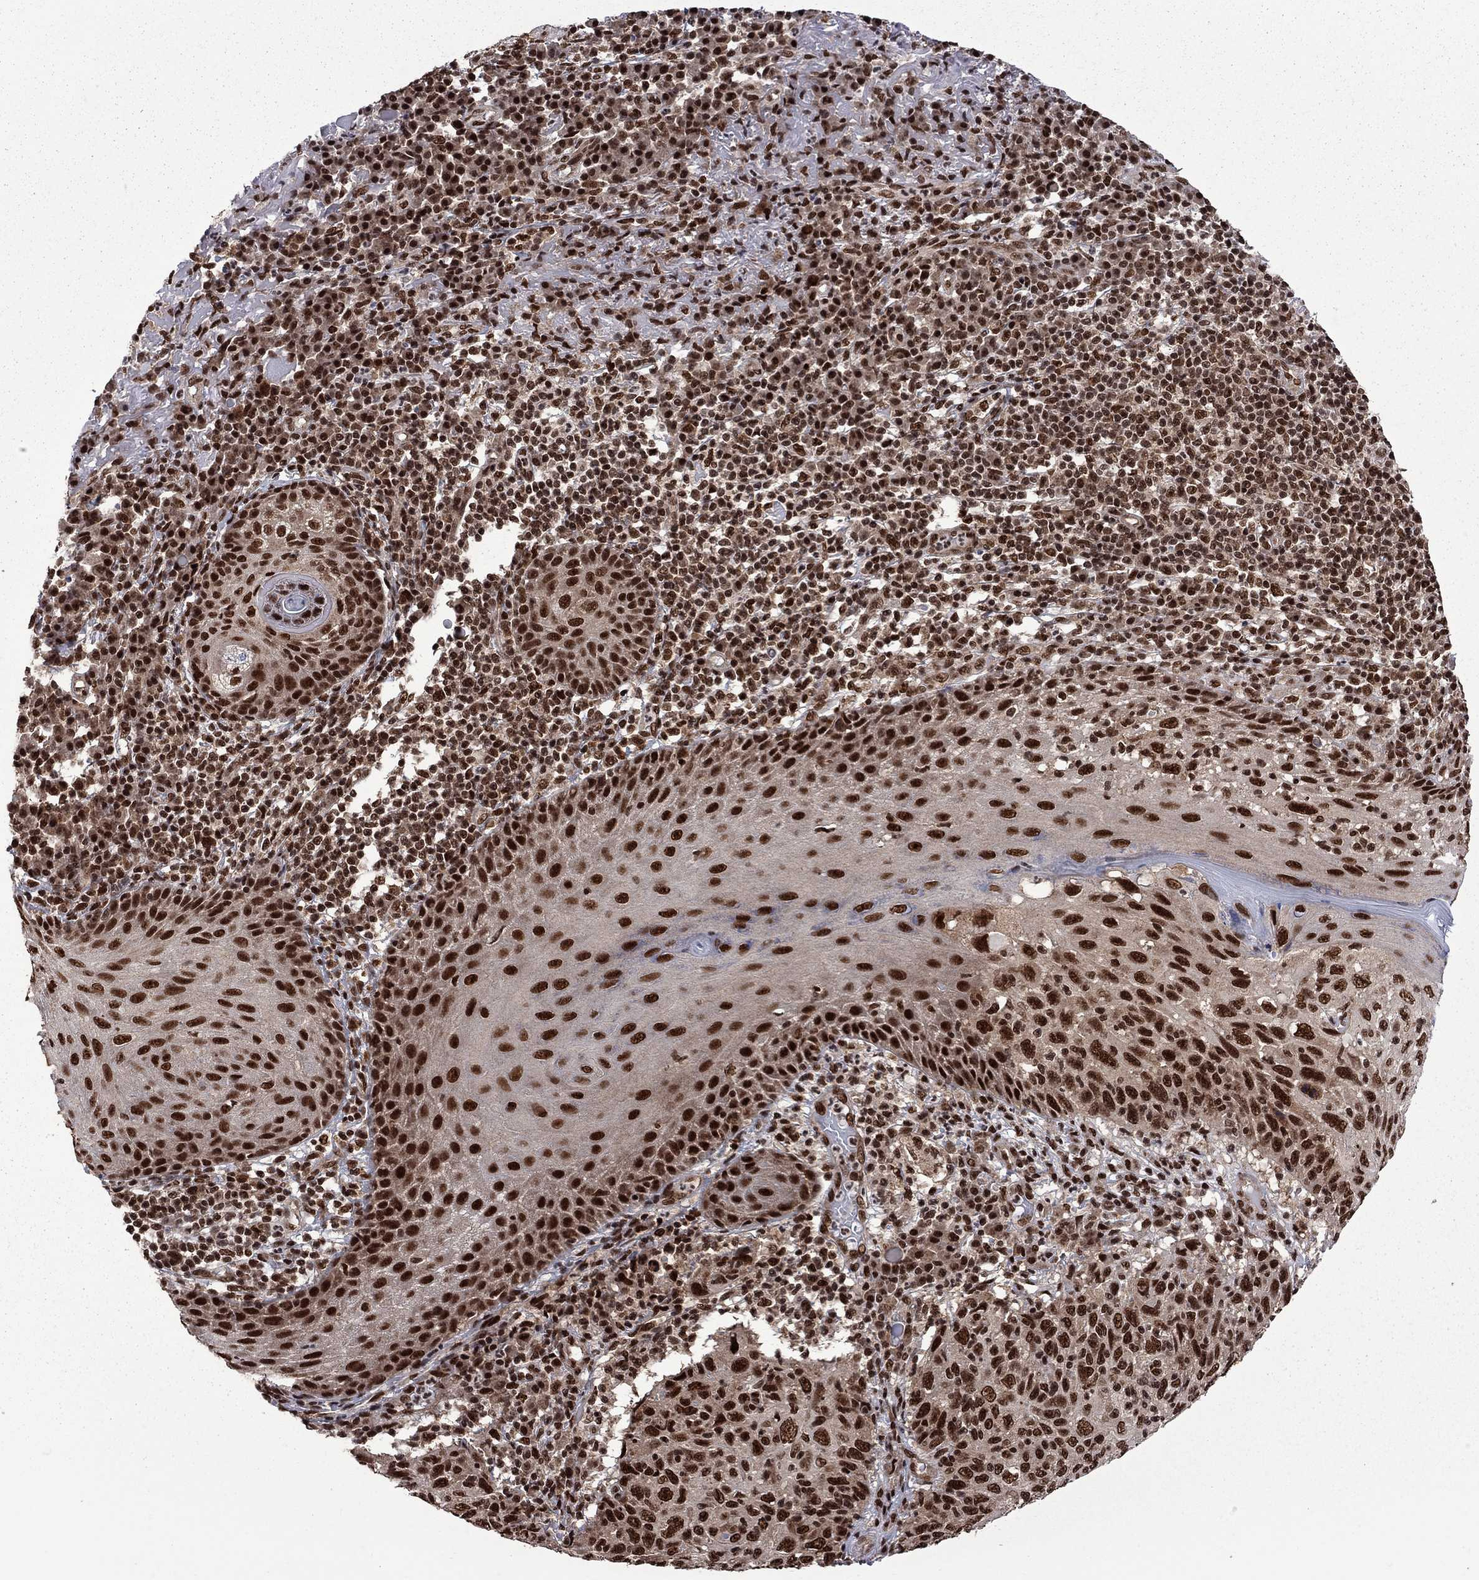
{"staining": {"intensity": "strong", "quantity": ">75%", "location": "nuclear"}, "tissue": "skin cancer", "cell_type": "Tumor cells", "image_type": "cancer", "snomed": [{"axis": "morphology", "description": "Squamous cell carcinoma, NOS"}, {"axis": "topography", "description": "Skin"}], "caption": "The micrograph demonstrates immunohistochemical staining of skin squamous cell carcinoma. There is strong nuclear positivity is appreciated in approximately >75% of tumor cells.", "gene": "MED25", "patient": {"sex": "male", "age": 92}}